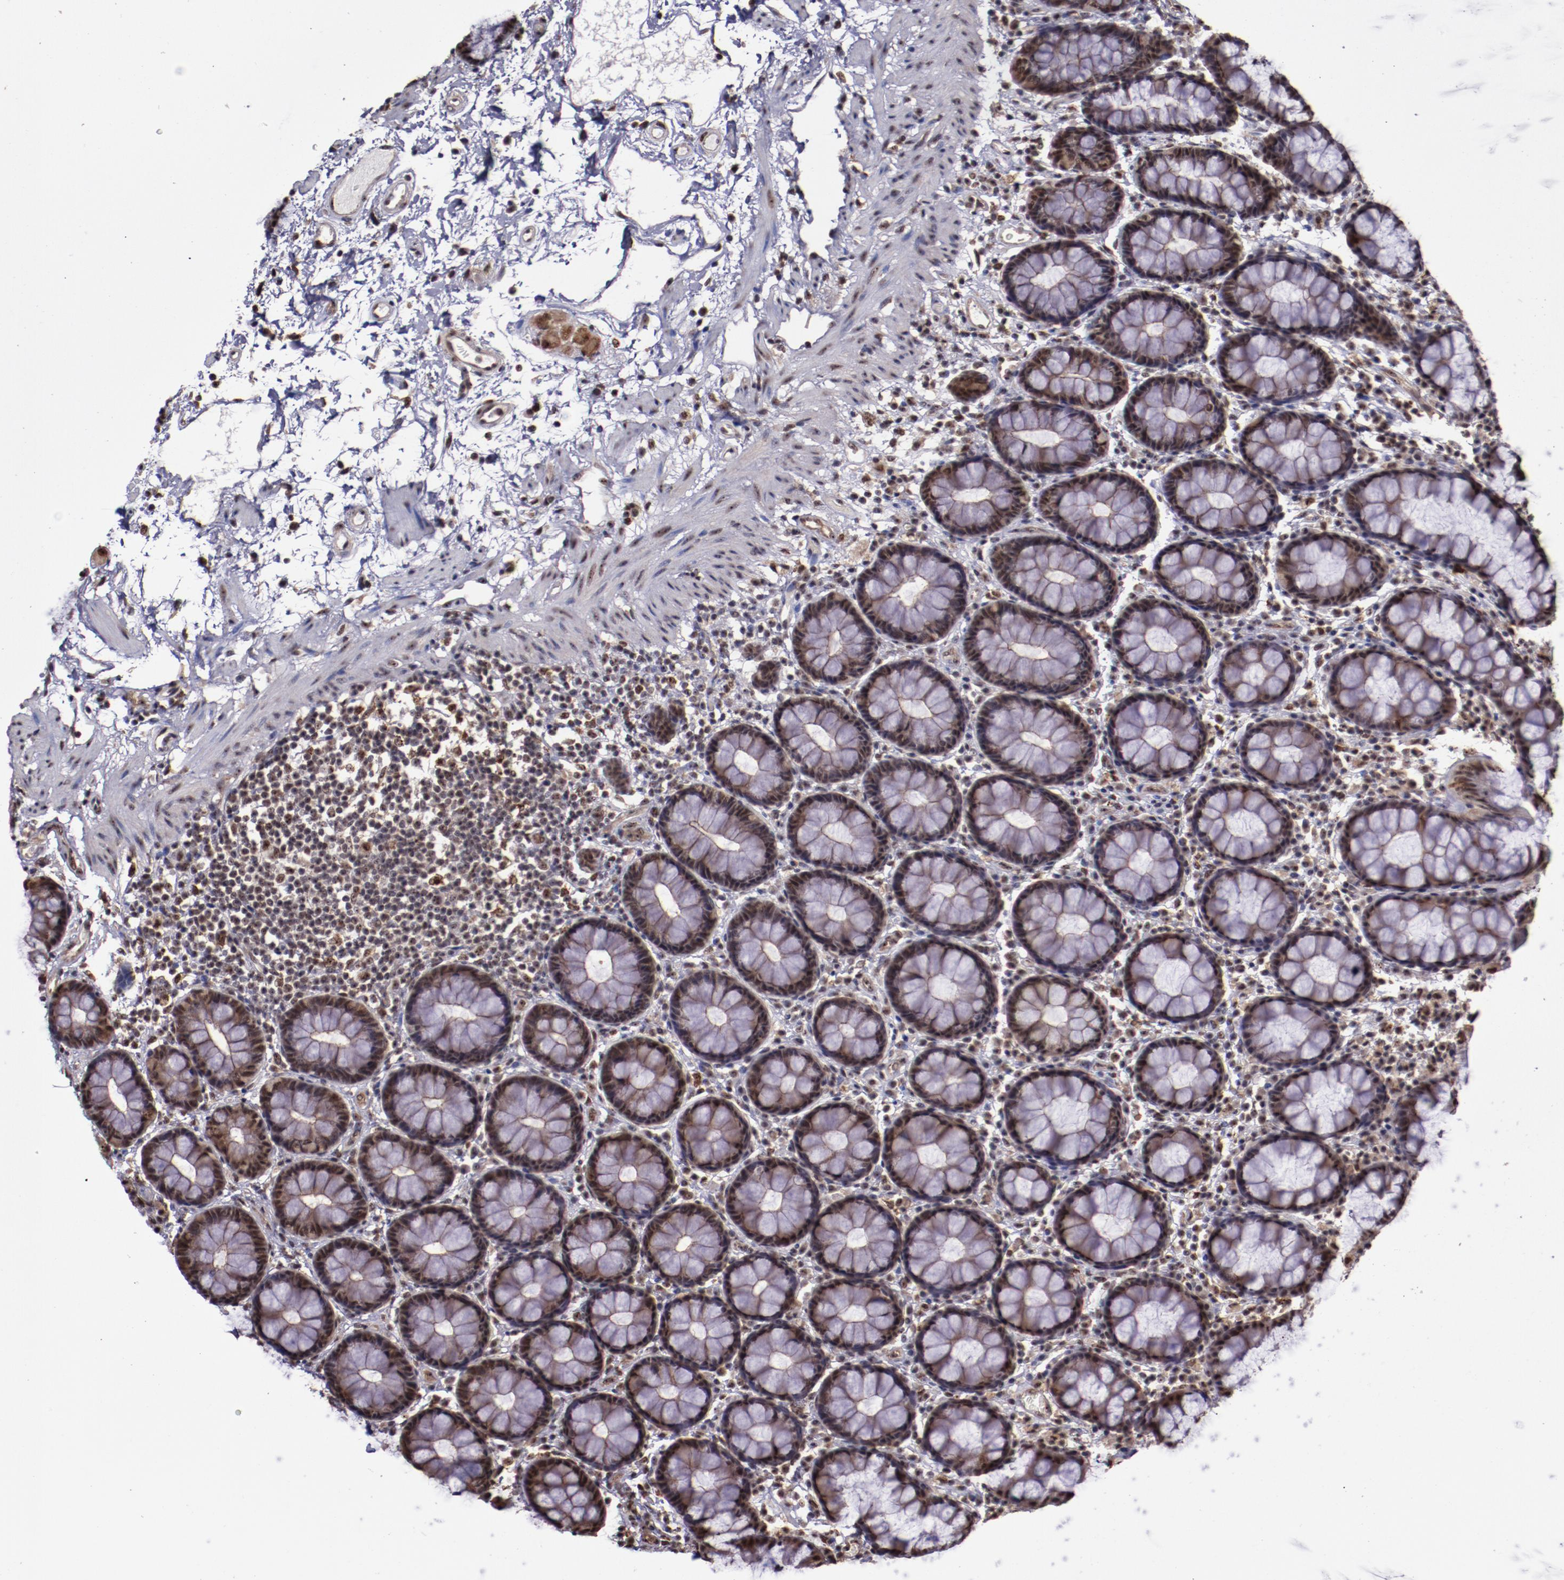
{"staining": {"intensity": "strong", "quantity": ">75%", "location": "cytoplasmic/membranous,nuclear"}, "tissue": "rectum", "cell_type": "Glandular cells", "image_type": "normal", "snomed": [{"axis": "morphology", "description": "Normal tissue, NOS"}, {"axis": "topography", "description": "Rectum"}], "caption": "Immunohistochemistry histopathology image of normal rectum: human rectum stained using immunohistochemistry reveals high levels of strong protein expression localized specifically in the cytoplasmic/membranous,nuclear of glandular cells, appearing as a cytoplasmic/membranous,nuclear brown color.", "gene": "CECR2", "patient": {"sex": "male", "age": 92}}